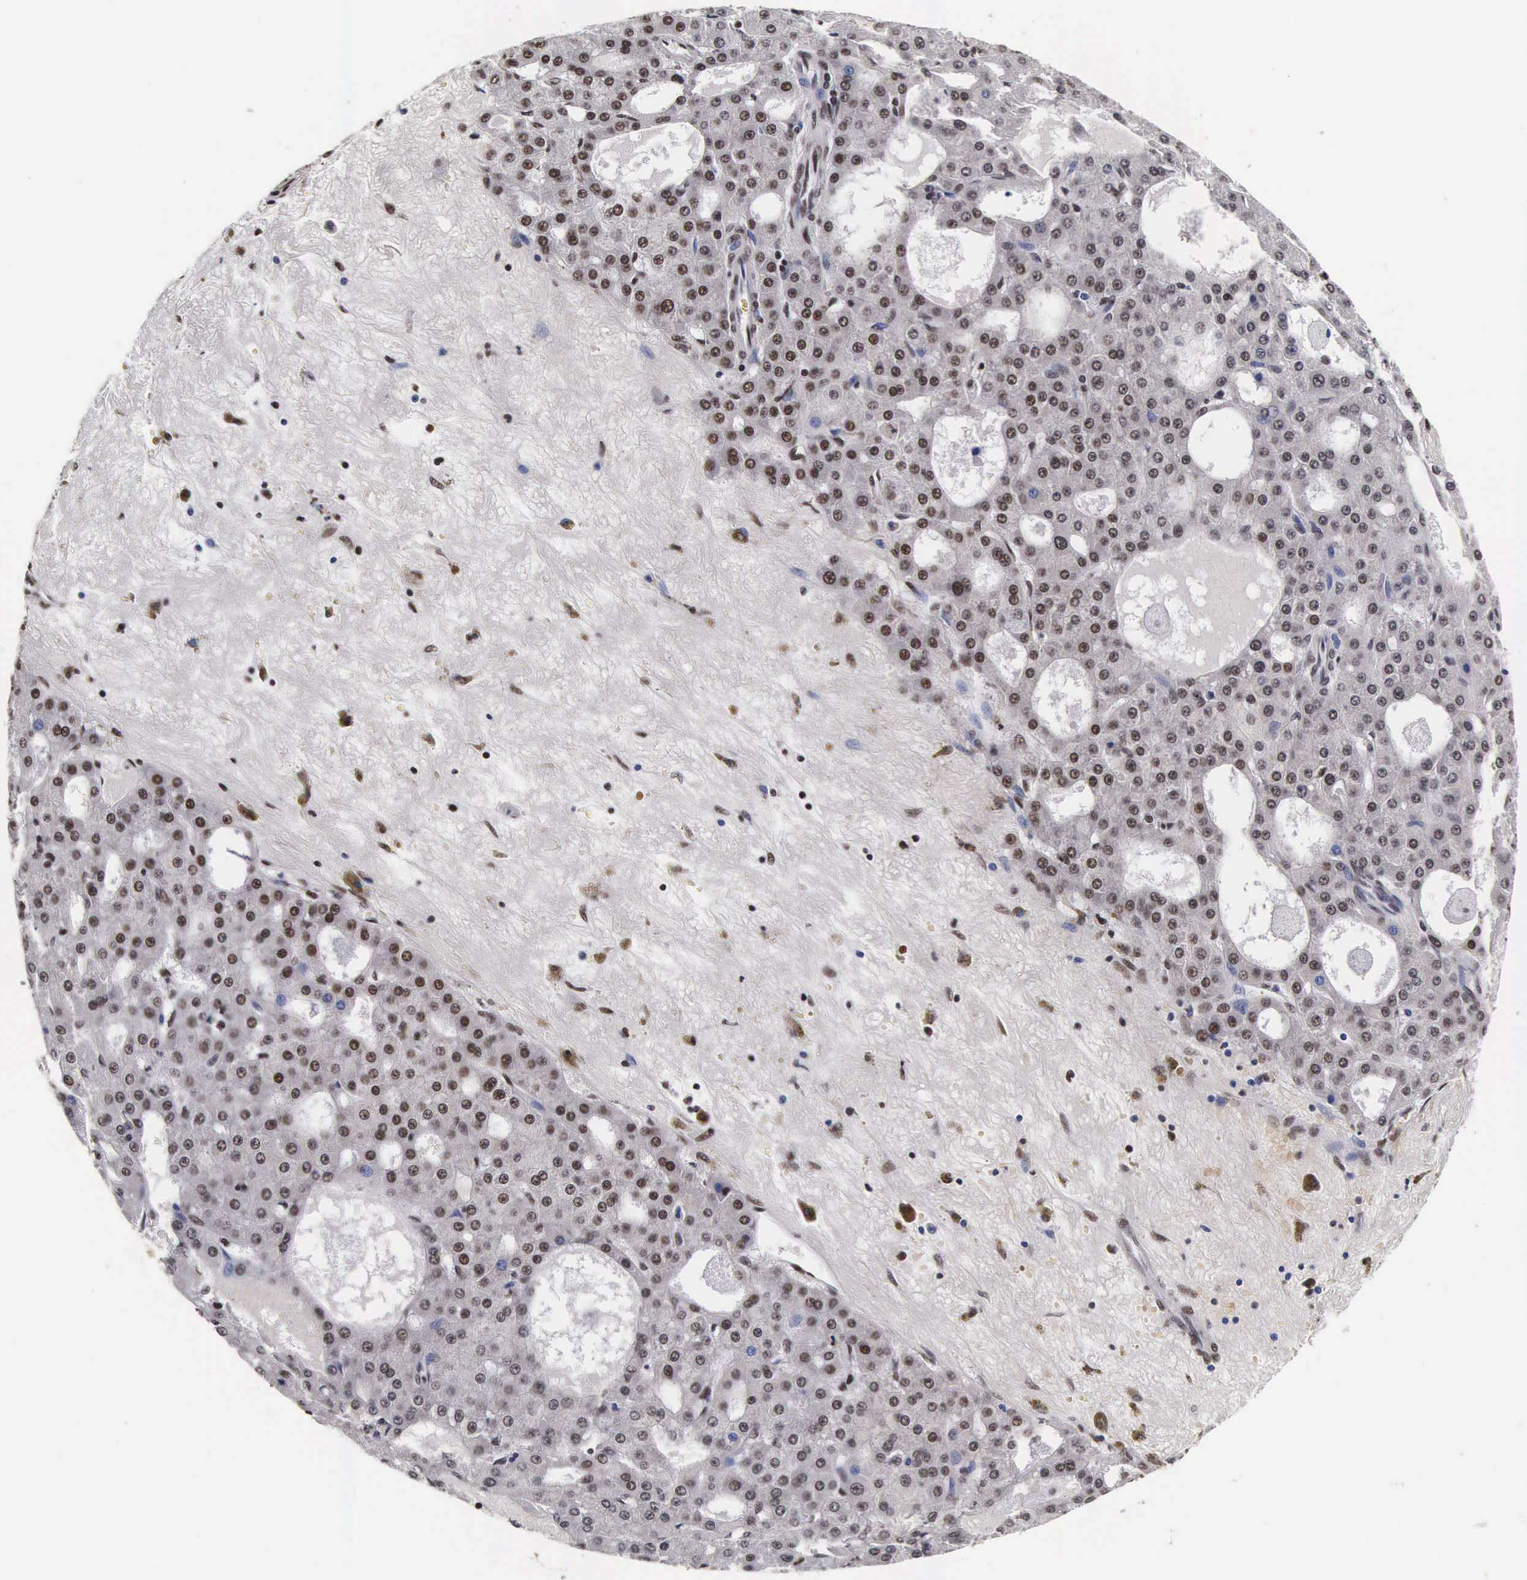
{"staining": {"intensity": "weak", "quantity": "<25%", "location": "nuclear"}, "tissue": "liver cancer", "cell_type": "Tumor cells", "image_type": "cancer", "snomed": [{"axis": "morphology", "description": "Carcinoma, Hepatocellular, NOS"}, {"axis": "topography", "description": "Liver"}], "caption": "Immunohistochemical staining of human liver cancer (hepatocellular carcinoma) shows no significant staining in tumor cells. (Stains: DAB (3,3'-diaminobenzidine) immunohistochemistry (IHC) with hematoxylin counter stain, Microscopy: brightfield microscopy at high magnification).", "gene": "PABPN1", "patient": {"sex": "male", "age": 47}}